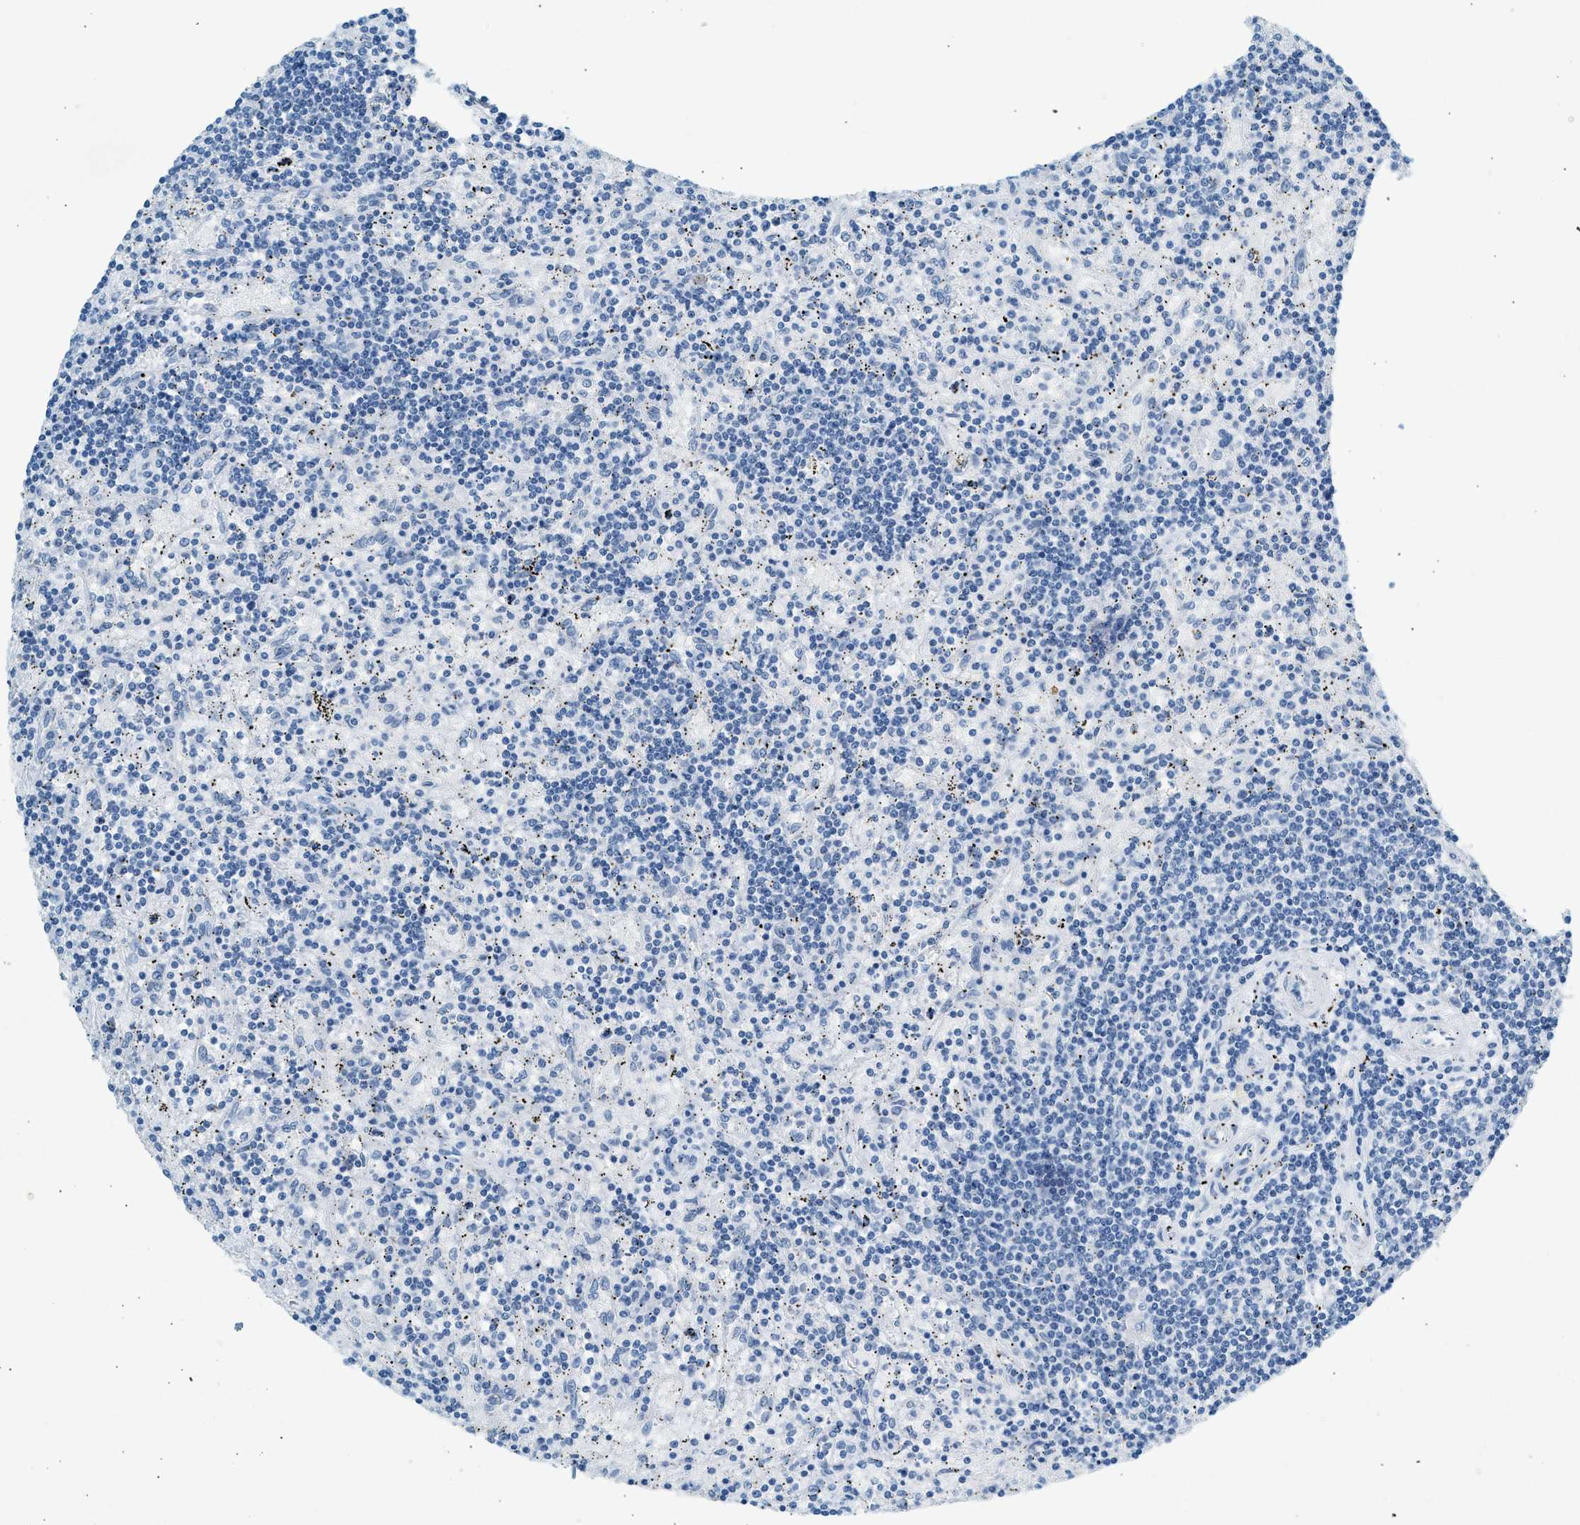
{"staining": {"intensity": "negative", "quantity": "none", "location": "none"}, "tissue": "lymphoma", "cell_type": "Tumor cells", "image_type": "cancer", "snomed": [{"axis": "morphology", "description": "Malignant lymphoma, non-Hodgkin's type, Low grade"}, {"axis": "topography", "description": "Spleen"}], "caption": "Tumor cells are negative for brown protein staining in malignant lymphoma, non-Hodgkin's type (low-grade).", "gene": "HHATL", "patient": {"sex": "male", "age": 76}}